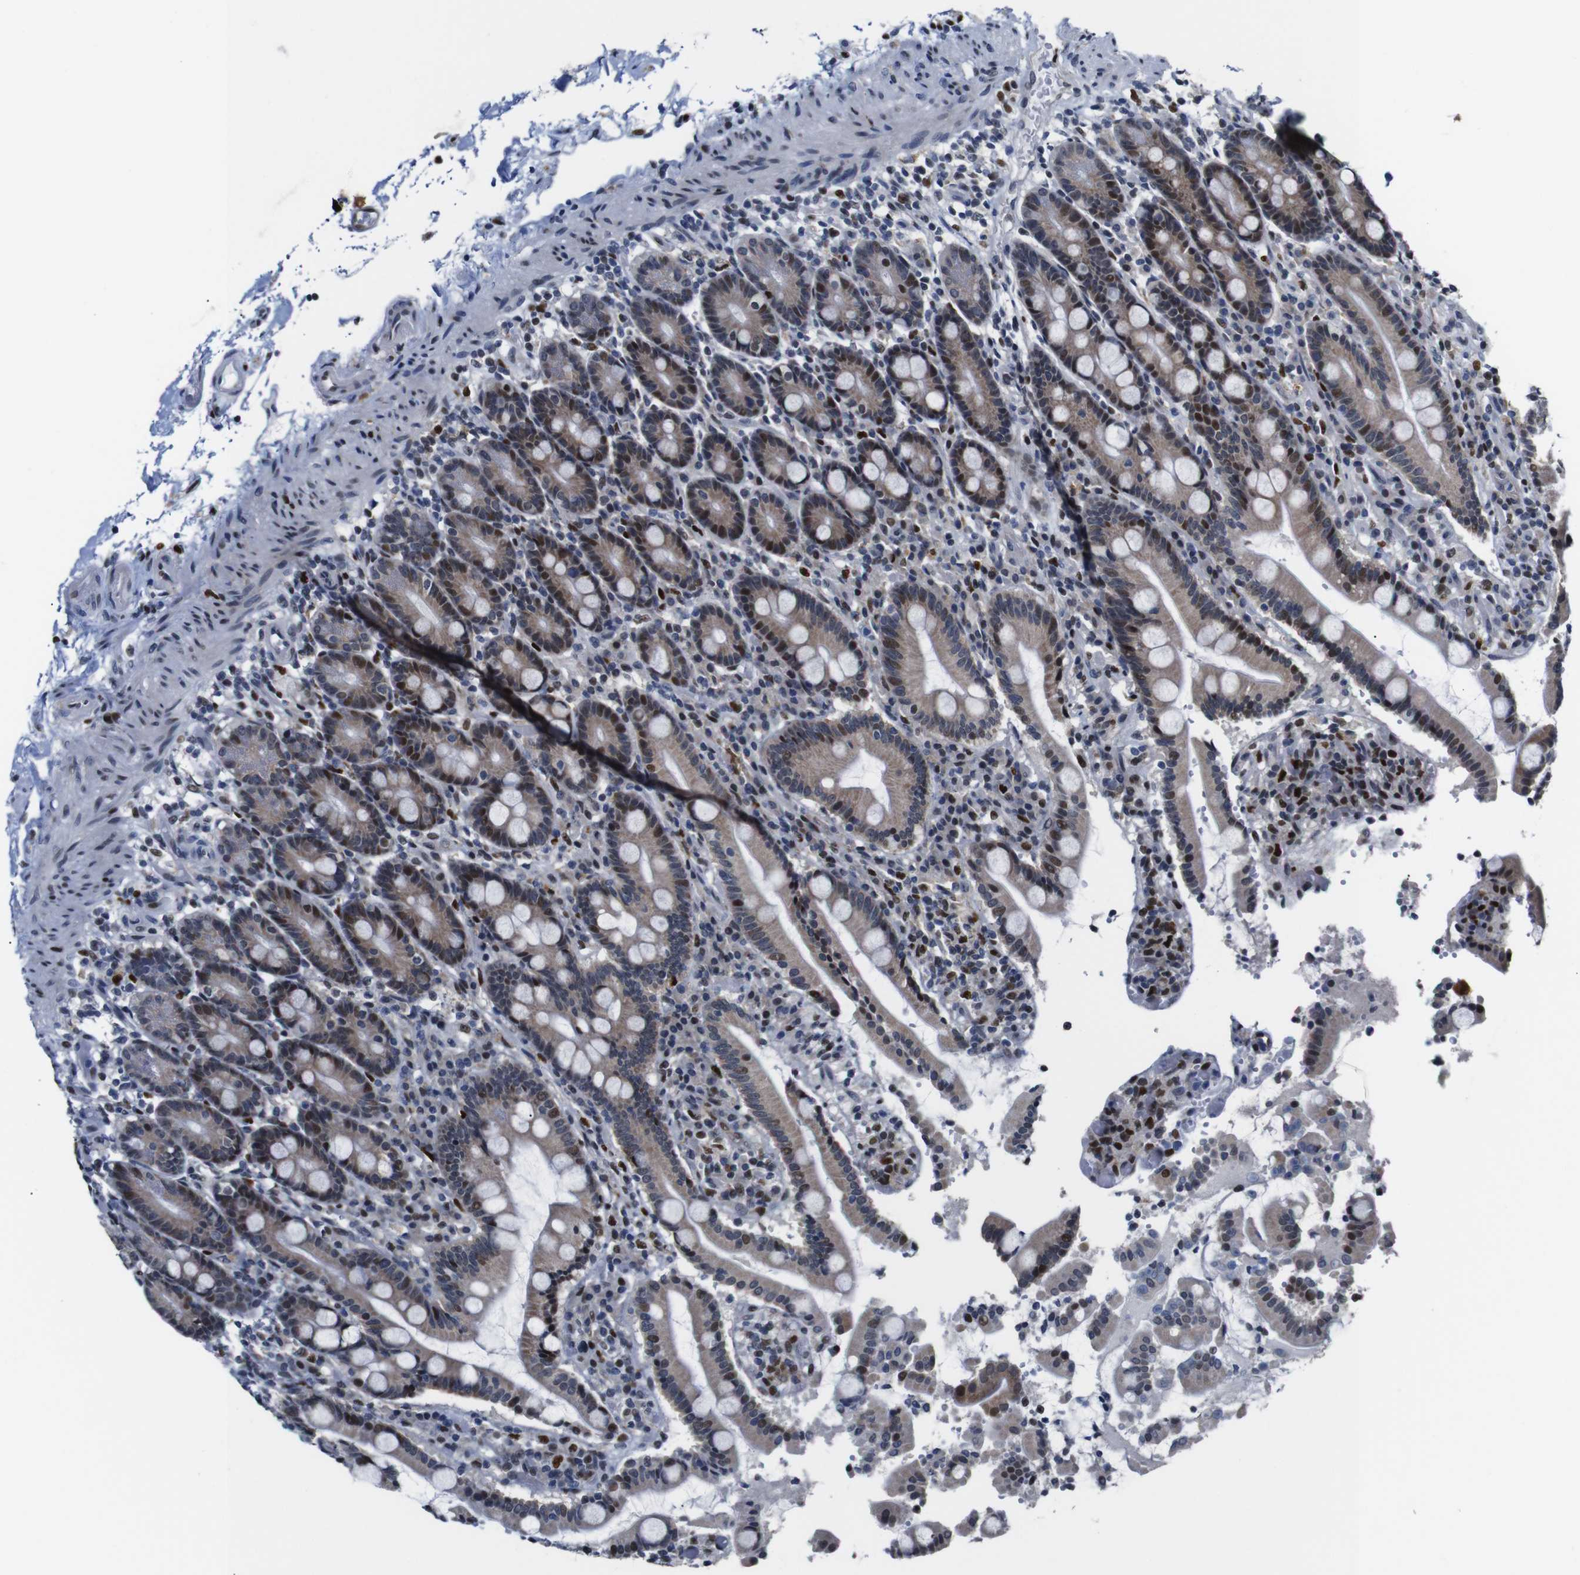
{"staining": {"intensity": "moderate", "quantity": ">75%", "location": "cytoplasmic/membranous,nuclear"}, "tissue": "duodenum", "cell_type": "Glandular cells", "image_type": "normal", "snomed": [{"axis": "morphology", "description": "Normal tissue, NOS"}, {"axis": "topography", "description": "Small intestine, NOS"}], "caption": "Immunohistochemistry (DAB) staining of unremarkable duodenum displays moderate cytoplasmic/membranous,nuclear protein positivity in approximately >75% of glandular cells. Immunohistochemistry (ihc) stains the protein of interest in brown and the nuclei are stained blue.", "gene": "GATA6", "patient": {"sex": "female", "age": 71}}